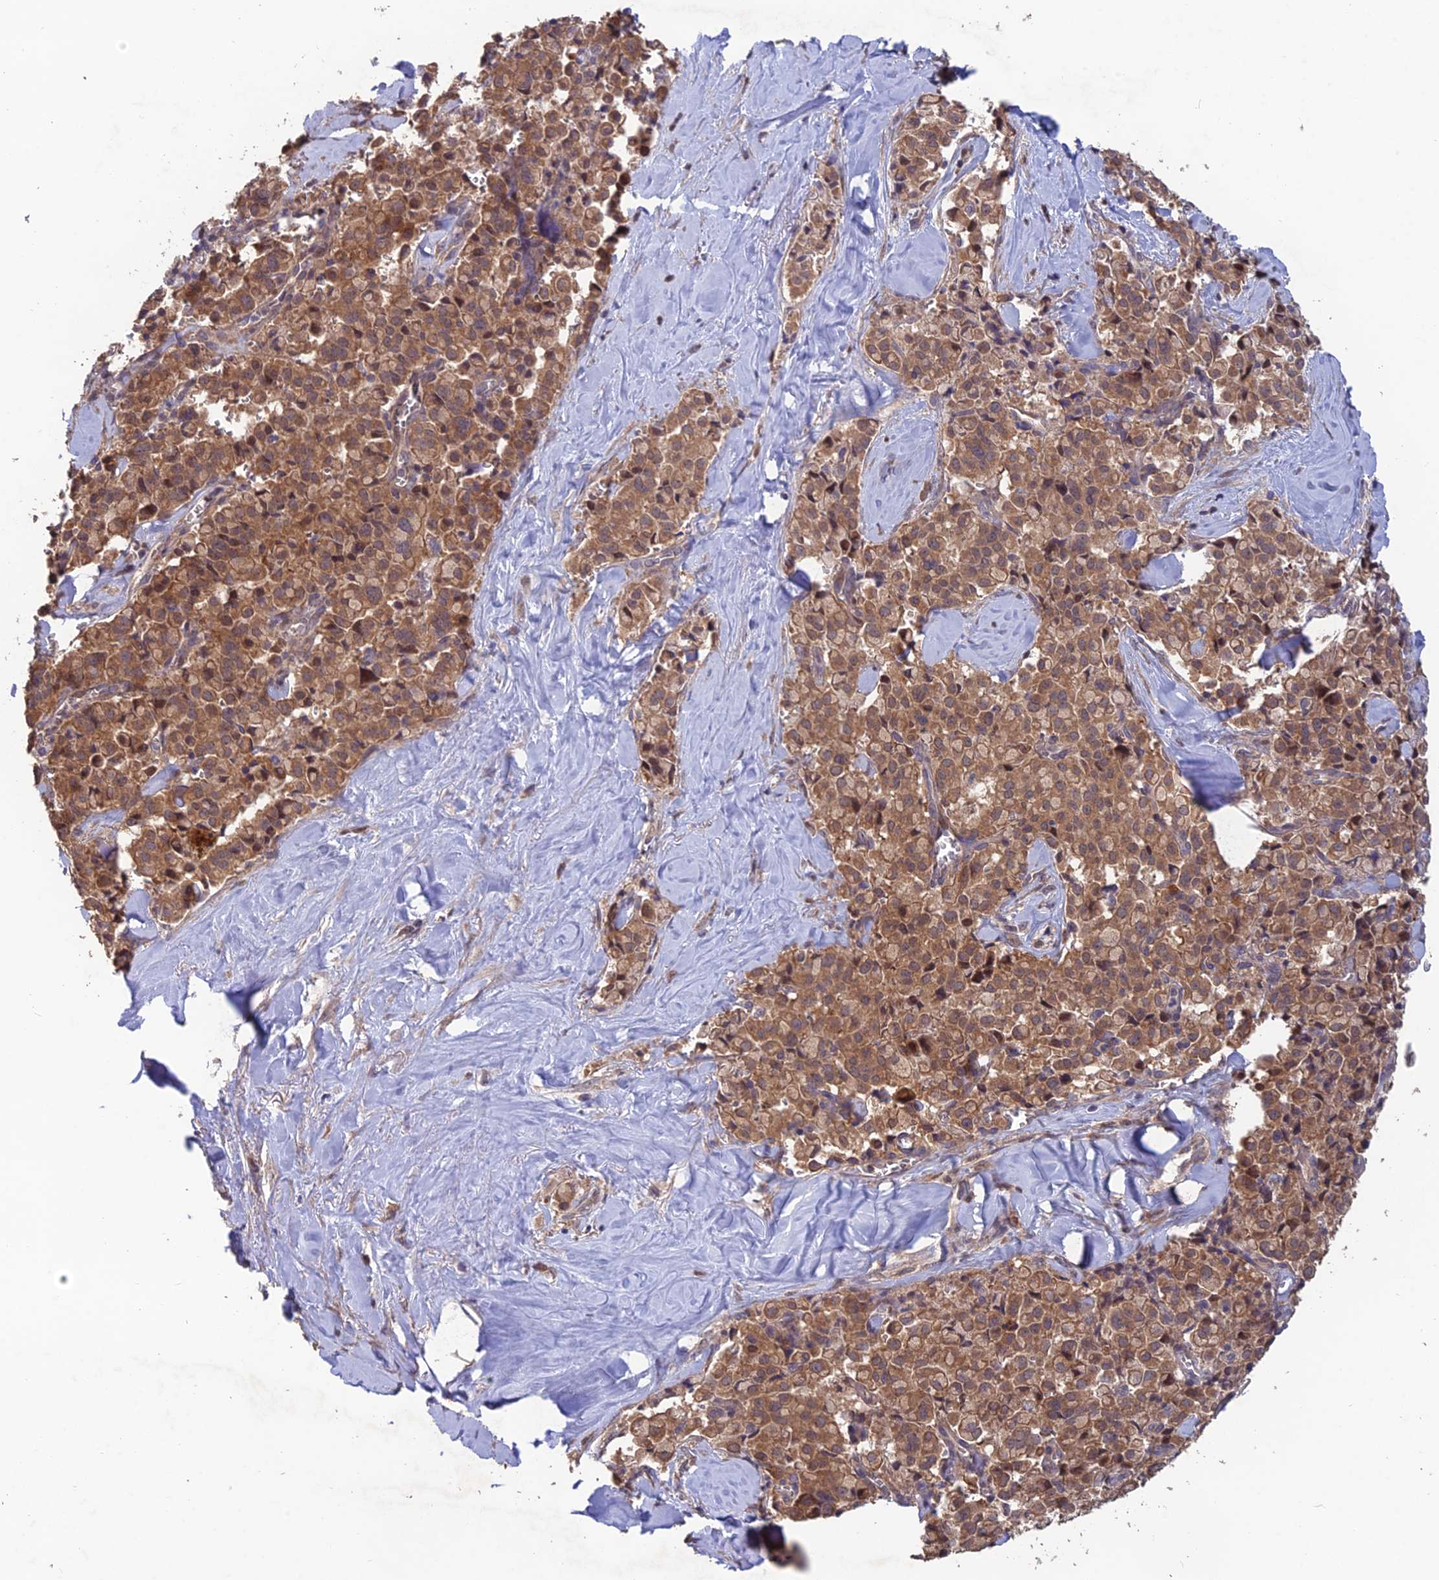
{"staining": {"intensity": "moderate", "quantity": ">75%", "location": "cytoplasmic/membranous"}, "tissue": "pancreatic cancer", "cell_type": "Tumor cells", "image_type": "cancer", "snomed": [{"axis": "morphology", "description": "Adenocarcinoma, NOS"}, {"axis": "topography", "description": "Pancreas"}], "caption": "Immunohistochemistry of human pancreatic cancer (adenocarcinoma) demonstrates medium levels of moderate cytoplasmic/membranous staining in about >75% of tumor cells. The protein of interest is stained brown, and the nuclei are stained in blue (DAB IHC with brightfield microscopy, high magnification).", "gene": "SHISA5", "patient": {"sex": "male", "age": 65}}